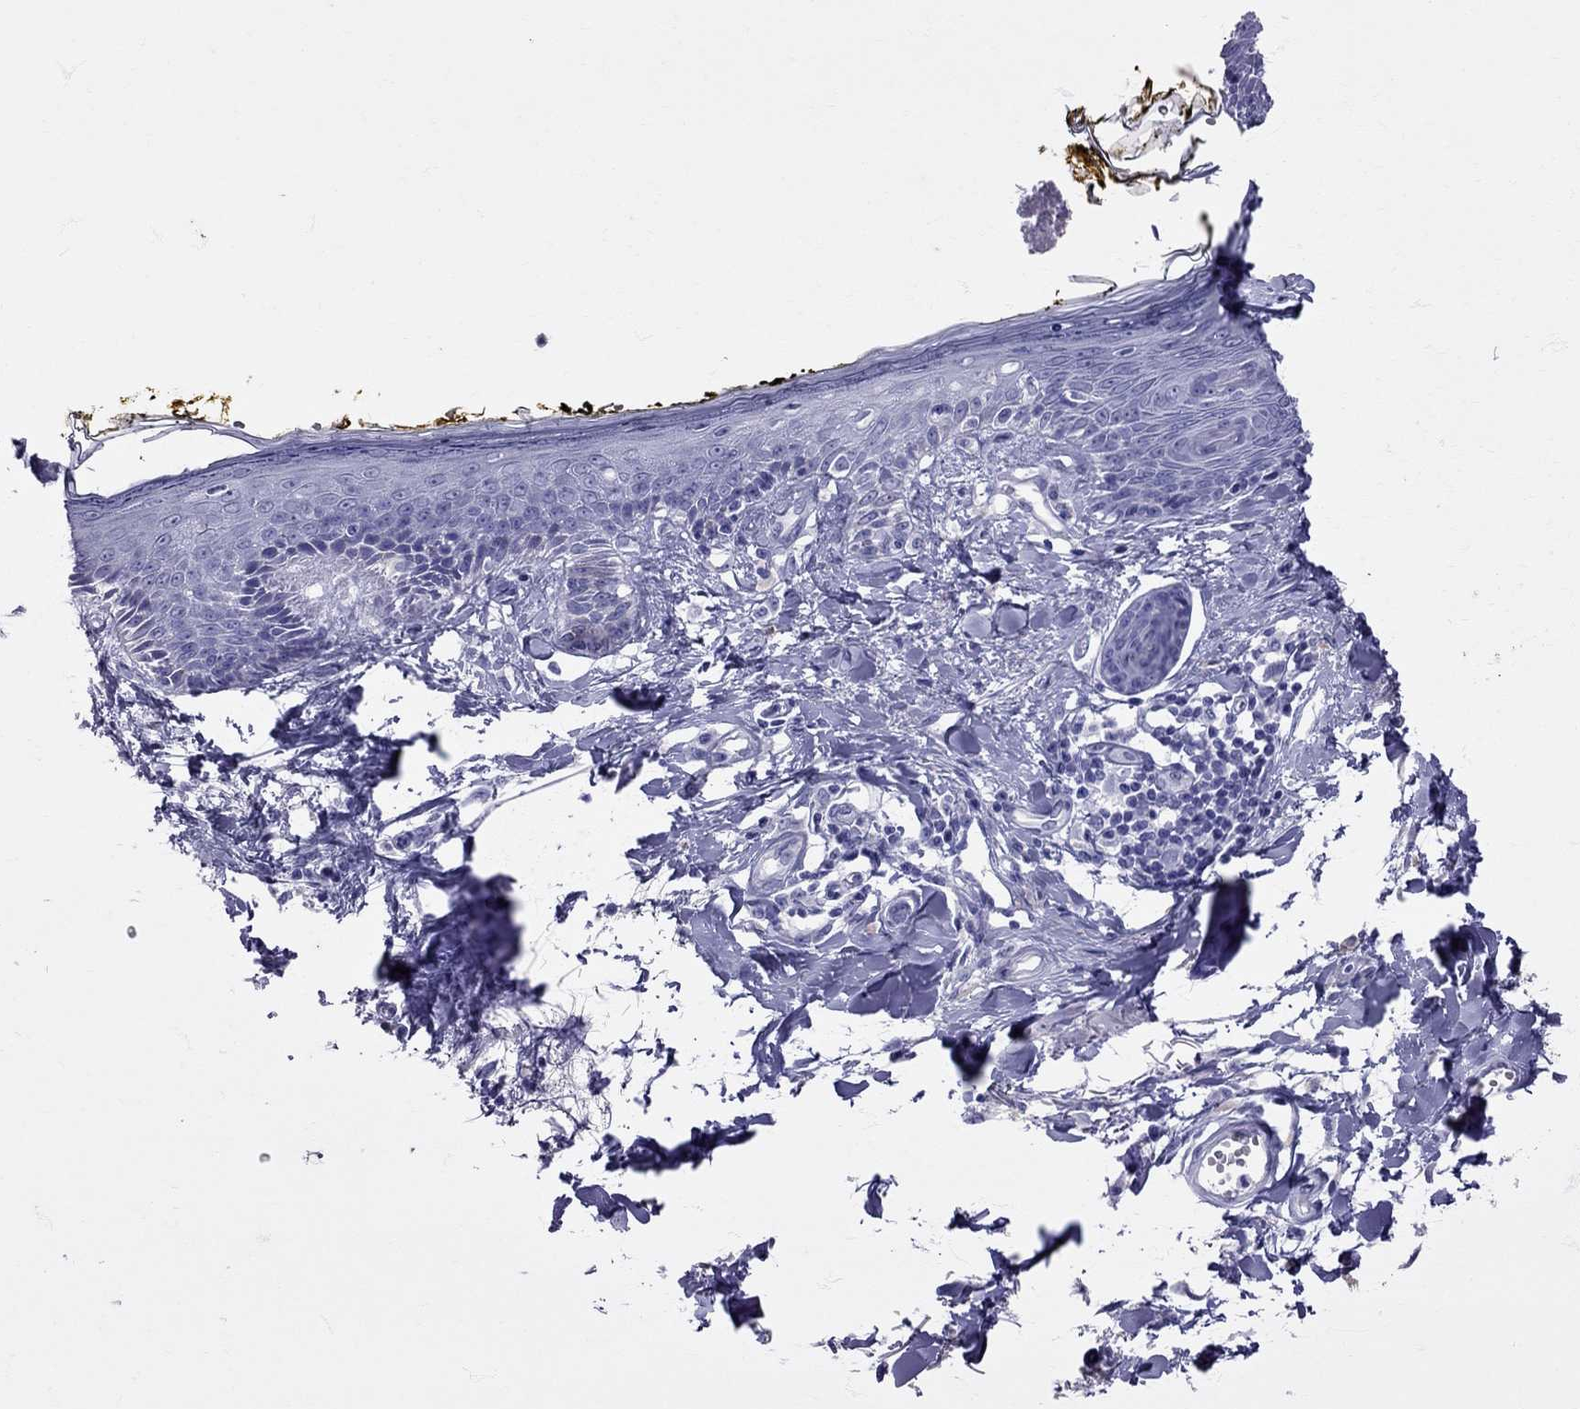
{"staining": {"intensity": "negative", "quantity": "none", "location": "none"}, "tissue": "skin", "cell_type": "Fibroblasts", "image_type": "normal", "snomed": [{"axis": "morphology", "description": "Normal tissue, NOS"}, {"axis": "topography", "description": "Skin"}], "caption": "Protein analysis of unremarkable skin reveals no significant expression in fibroblasts.", "gene": "AVP", "patient": {"sex": "male", "age": 76}}